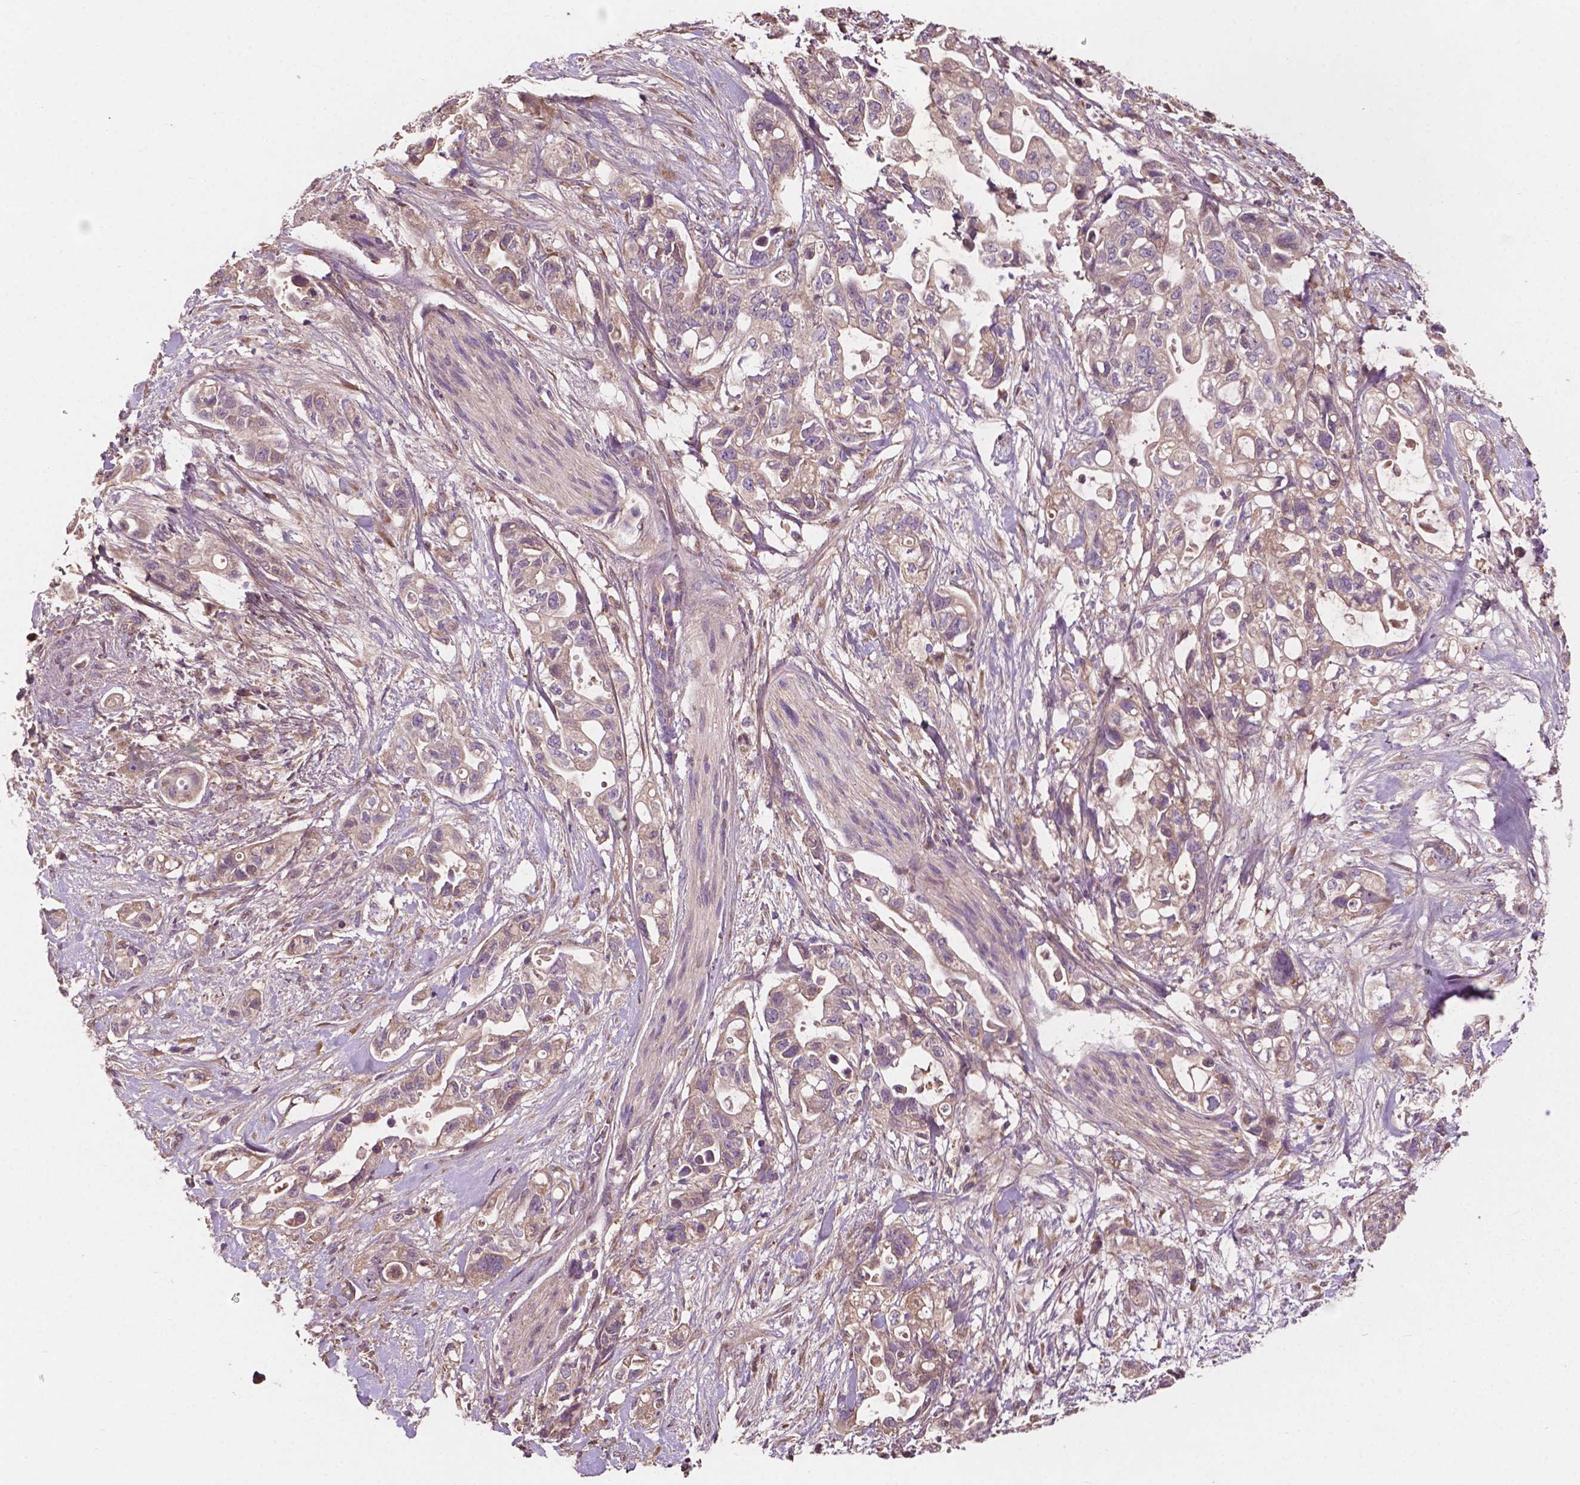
{"staining": {"intensity": "weak", "quantity": ">75%", "location": "cytoplasmic/membranous"}, "tissue": "pancreatic cancer", "cell_type": "Tumor cells", "image_type": "cancer", "snomed": [{"axis": "morphology", "description": "Adenocarcinoma, NOS"}, {"axis": "topography", "description": "Pancreas"}], "caption": "Immunohistochemical staining of human pancreatic cancer (adenocarcinoma) shows low levels of weak cytoplasmic/membranous protein staining in about >75% of tumor cells.", "gene": "GJA9", "patient": {"sex": "female", "age": 72}}